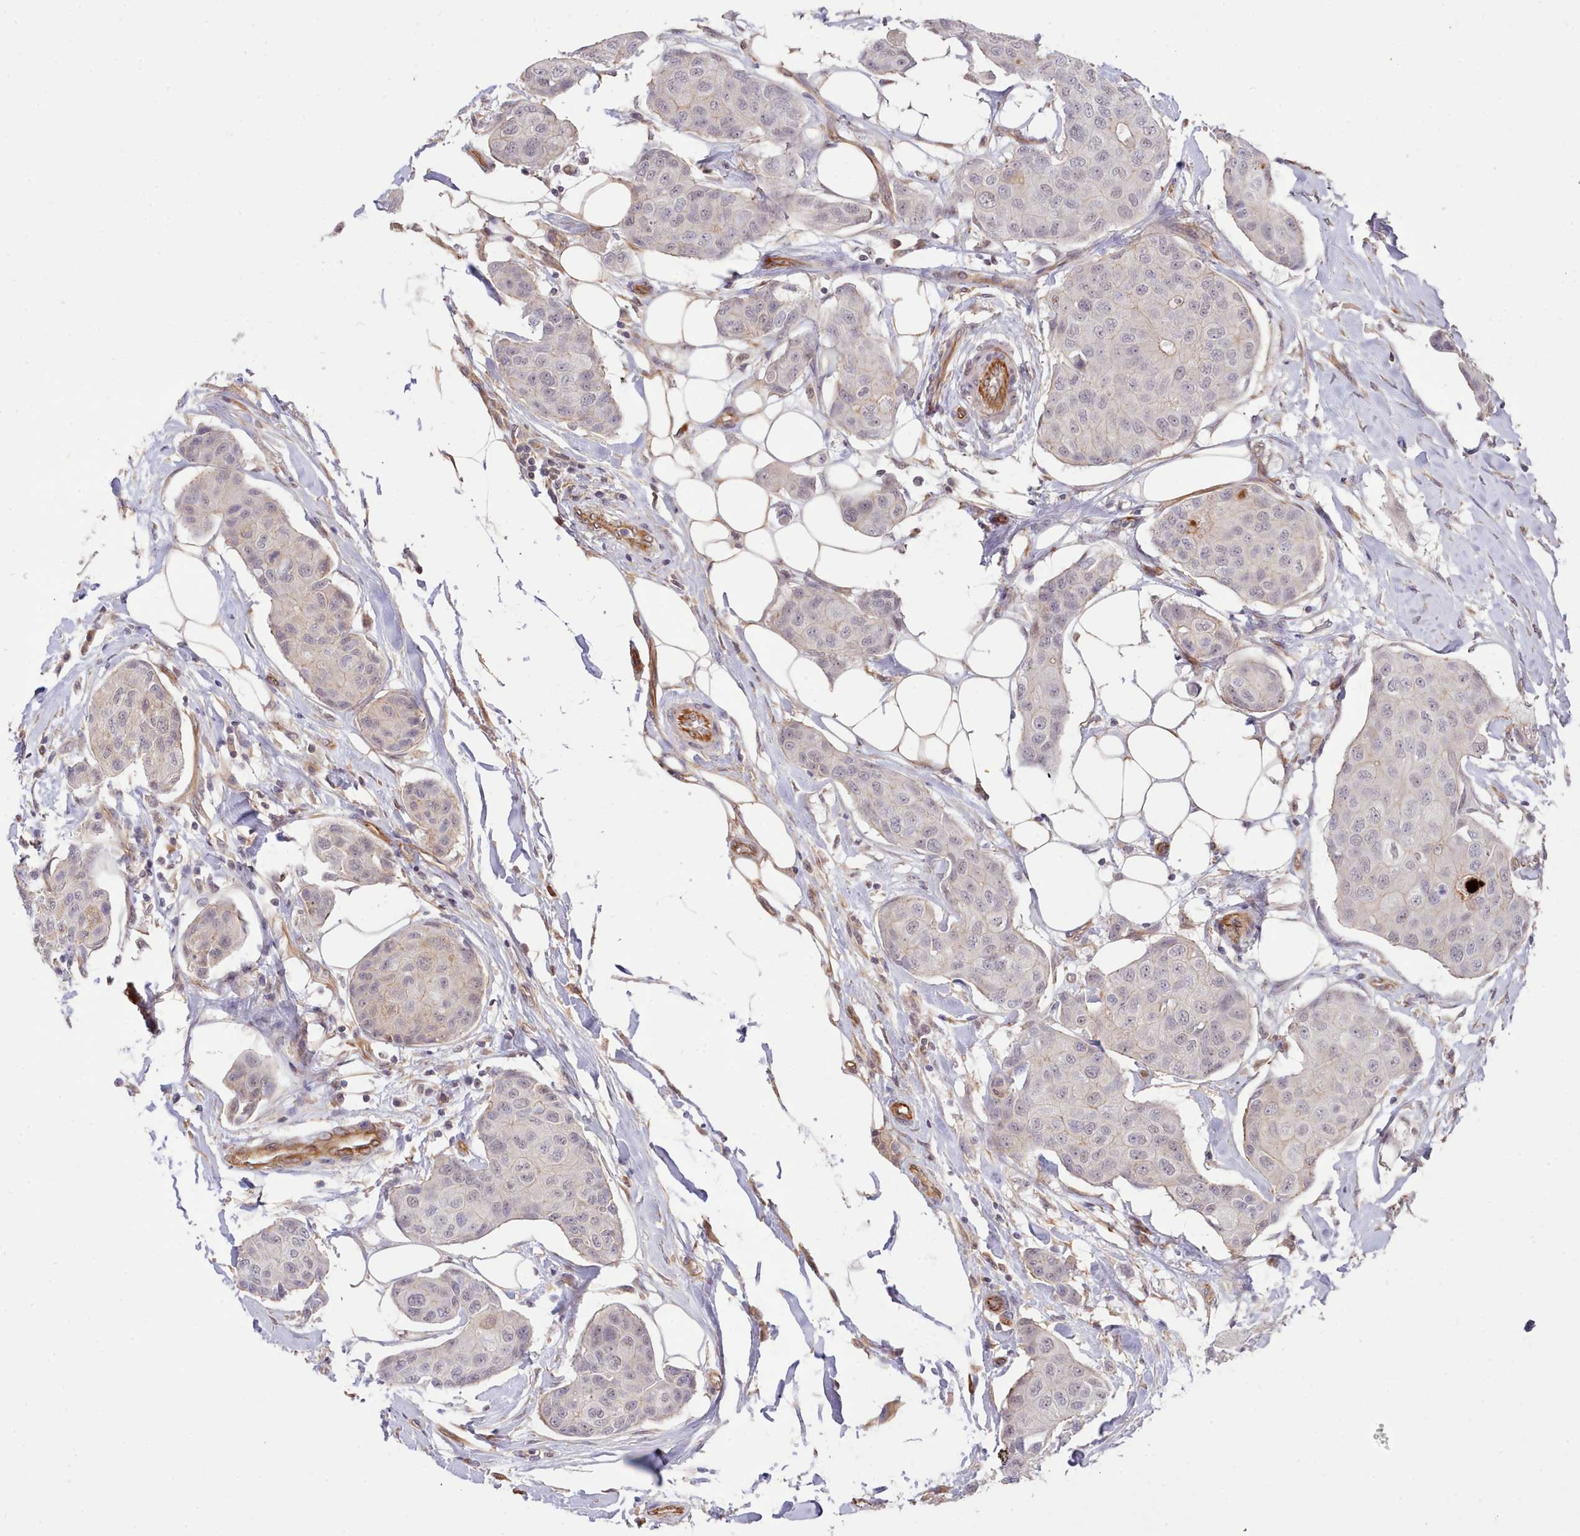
{"staining": {"intensity": "weak", "quantity": "25%-75%", "location": "nuclear"}, "tissue": "breast cancer", "cell_type": "Tumor cells", "image_type": "cancer", "snomed": [{"axis": "morphology", "description": "Duct carcinoma"}, {"axis": "topography", "description": "Breast"}, {"axis": "topography", "description": "Lymph node"}], "caption": "Breast cancer stained with a protein marker displays weak staining in tumor cells.", "gene": "ZC3H13", "patient": {"sex": "female", "age": 80}}